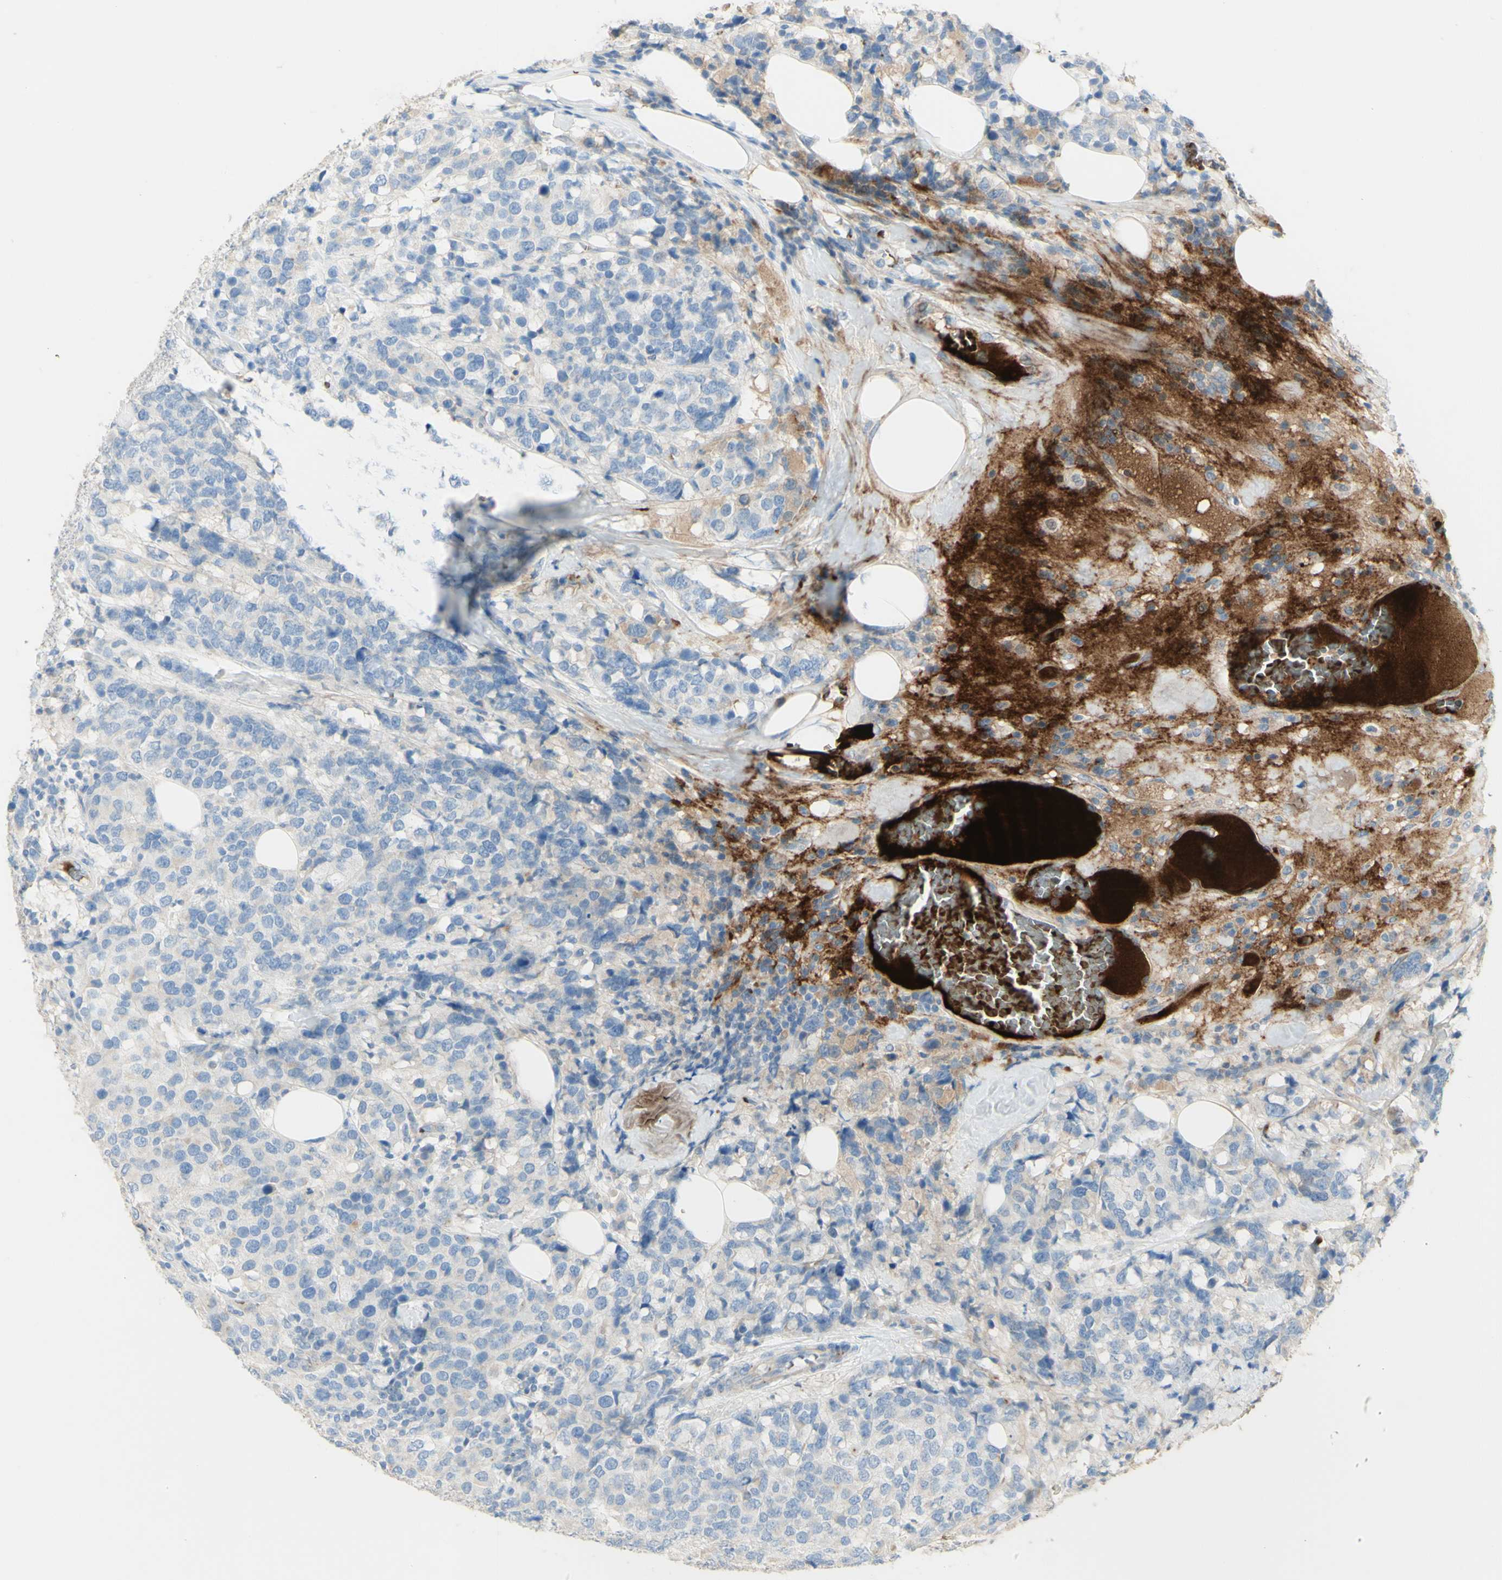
{"staining": {"intensity": "negative", "quantity": "none", "location": "none"}, "tissue": "breast cancer", "cell_type": "Tumor cells", "image_type": "cancer", "snomed": [{"axis": "morphology", "description": "Lobular carcinoma"}, {"axis": "topography", "description": "Breast"}], "caption": "There is no significant positivity in tumor cells of breast cancer. Nuclei are stained in blue.", "gene": "GAN", "patient": {"sex": "female", "age": 59}}